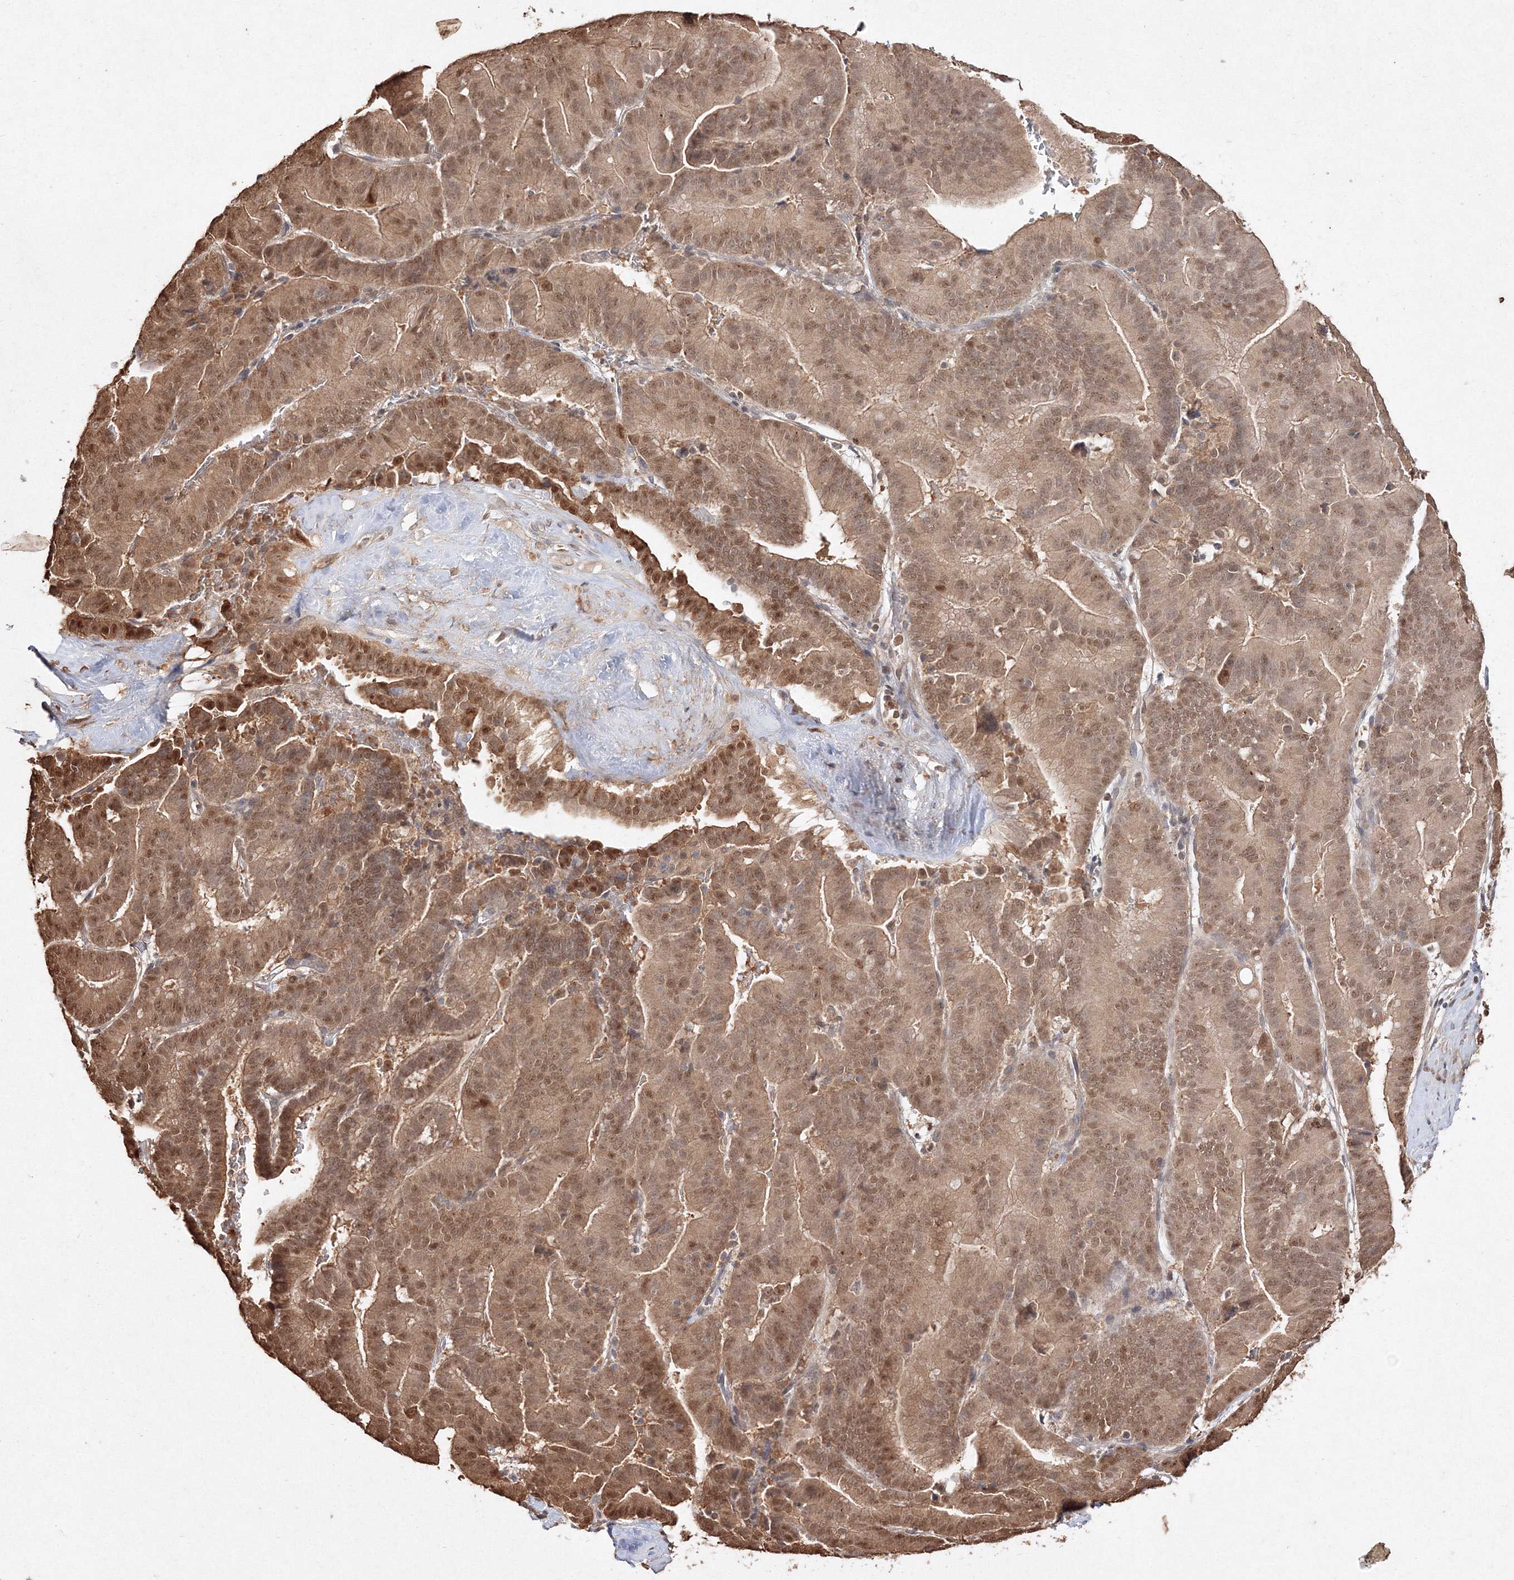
{"staining": {"intensity": "moderate", "quantity": ">75%", "location": "cytoplasmic/membranous,nuclear"}, "tissue": "liver cancer", "cell_type": "Tumor cells", "image_type": "cancer", "snomed": [{"axis": "morphology", "description": "Cholangiocarcinoma"}, {"axis": "topography", "description": "Liver"}], "caption": "DAB (3,3'-diaminobenzidine) immunohistochemical staining of human liver cancer (cholangiocarcinoma) displays moderate cytoplasmic/membranous and nuclear protein expression in approximately >75% of tumor cells.", "gene": "S100A11", "patient": {"sex": "female", "age": 75}}